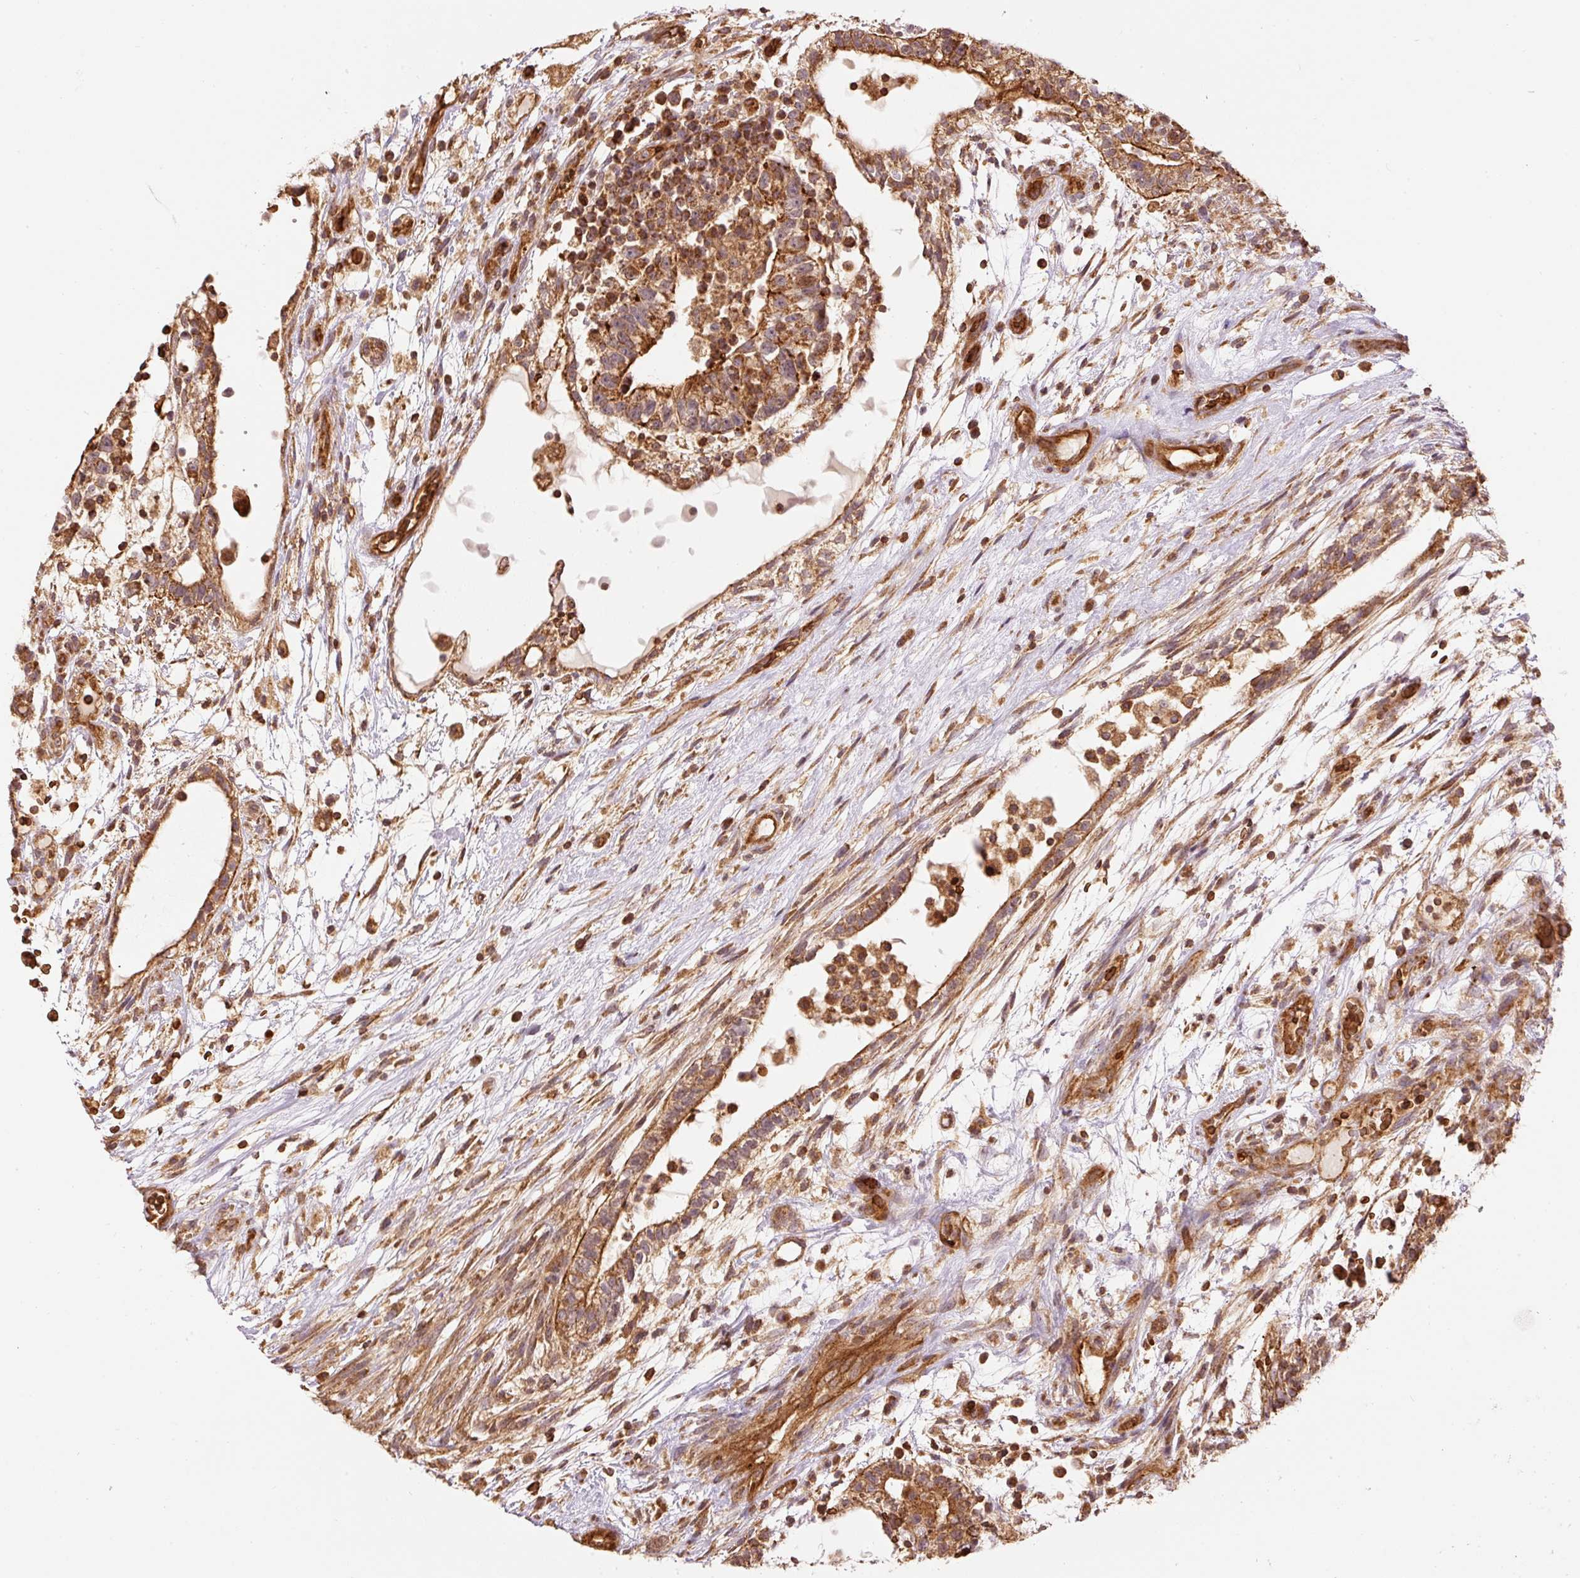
{"staining": {"intensity": "moderate", "quantity": ">75%", "location": "cytoplasmic/membranous"}, "tissue": "testis cancer", "cell_type": "Tumor cells", "image_type": "cancer", "snomed": [{"axis": "morphology", "description": "Carcinoma, Embryonal, NOS"}, {"axis": "topography", "description": "Testis"}], "caption": "Embryonal carcinoma (testis) tissue reveals moderate cytoplasmic/membranous expression in about >75% of tumor cells The staining was performed using DAB (3,3'-diaminobenzidine), with brown indicating positive protein expression. Nuclei are stained blue with hematoxylin.", "gene": "ADCY4", "patient": {"sex": "male", "age": 32}}